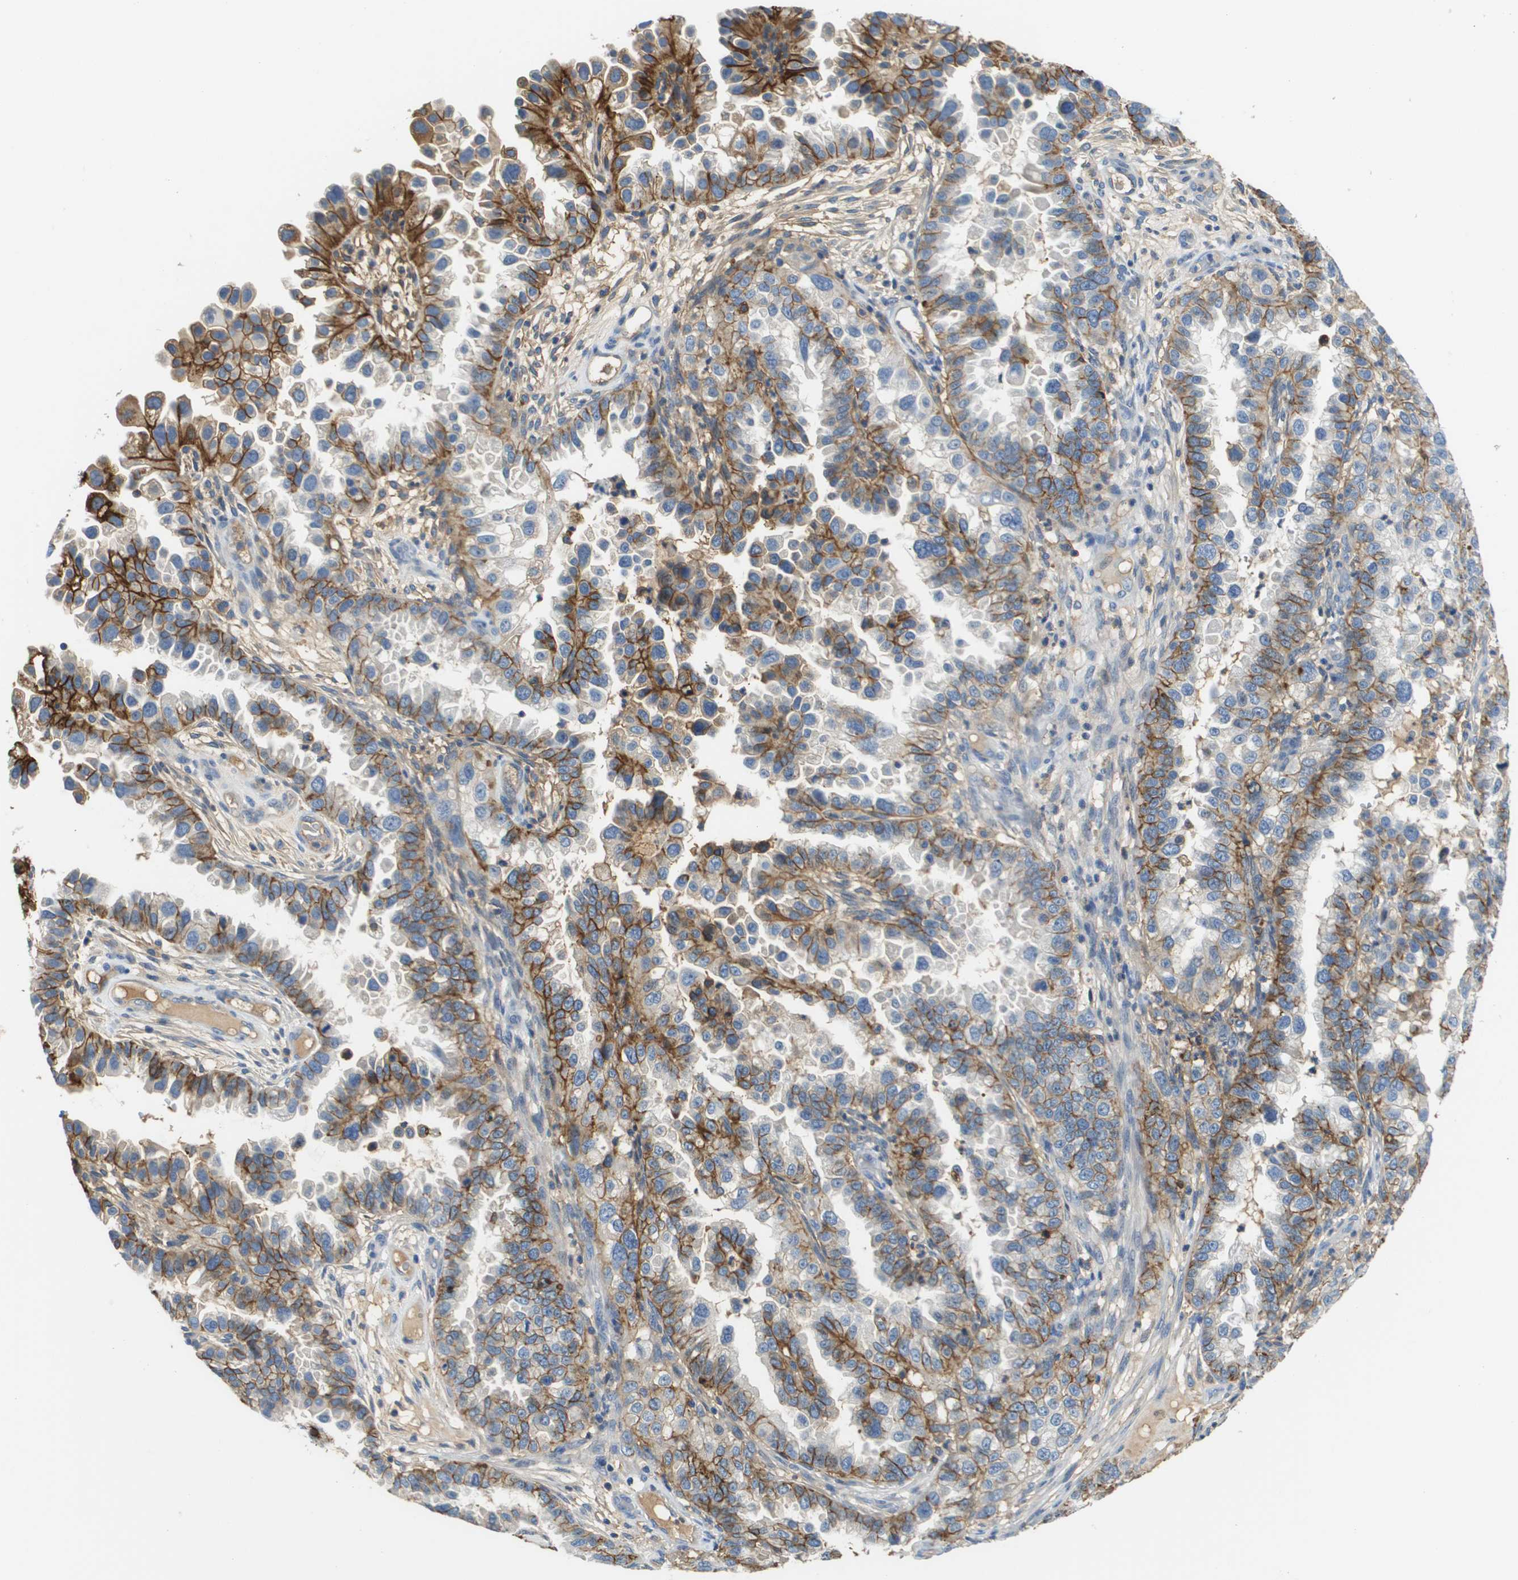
{"staining": {"intensity": "moderate", "quantity": ">75%", "location": "cytoplasmic/membranous"}, "tissue": "endometrial cancer", "cell_type": "Tumor cells", "image_type": "cancer", "snomed": [{"axis": "morphology", "description": "Adenocarcinoma, NOS"}, {"axis": "topography", "description": "Endometrium"}], "caption": "Tumor cells demonstrate medium levels of moderate cytoplasmic/membranous expression in about >75% of cells in human endometrial cancer.", "gene": "SLC16A3", "patient": {"sex": "female", "age": 85}}